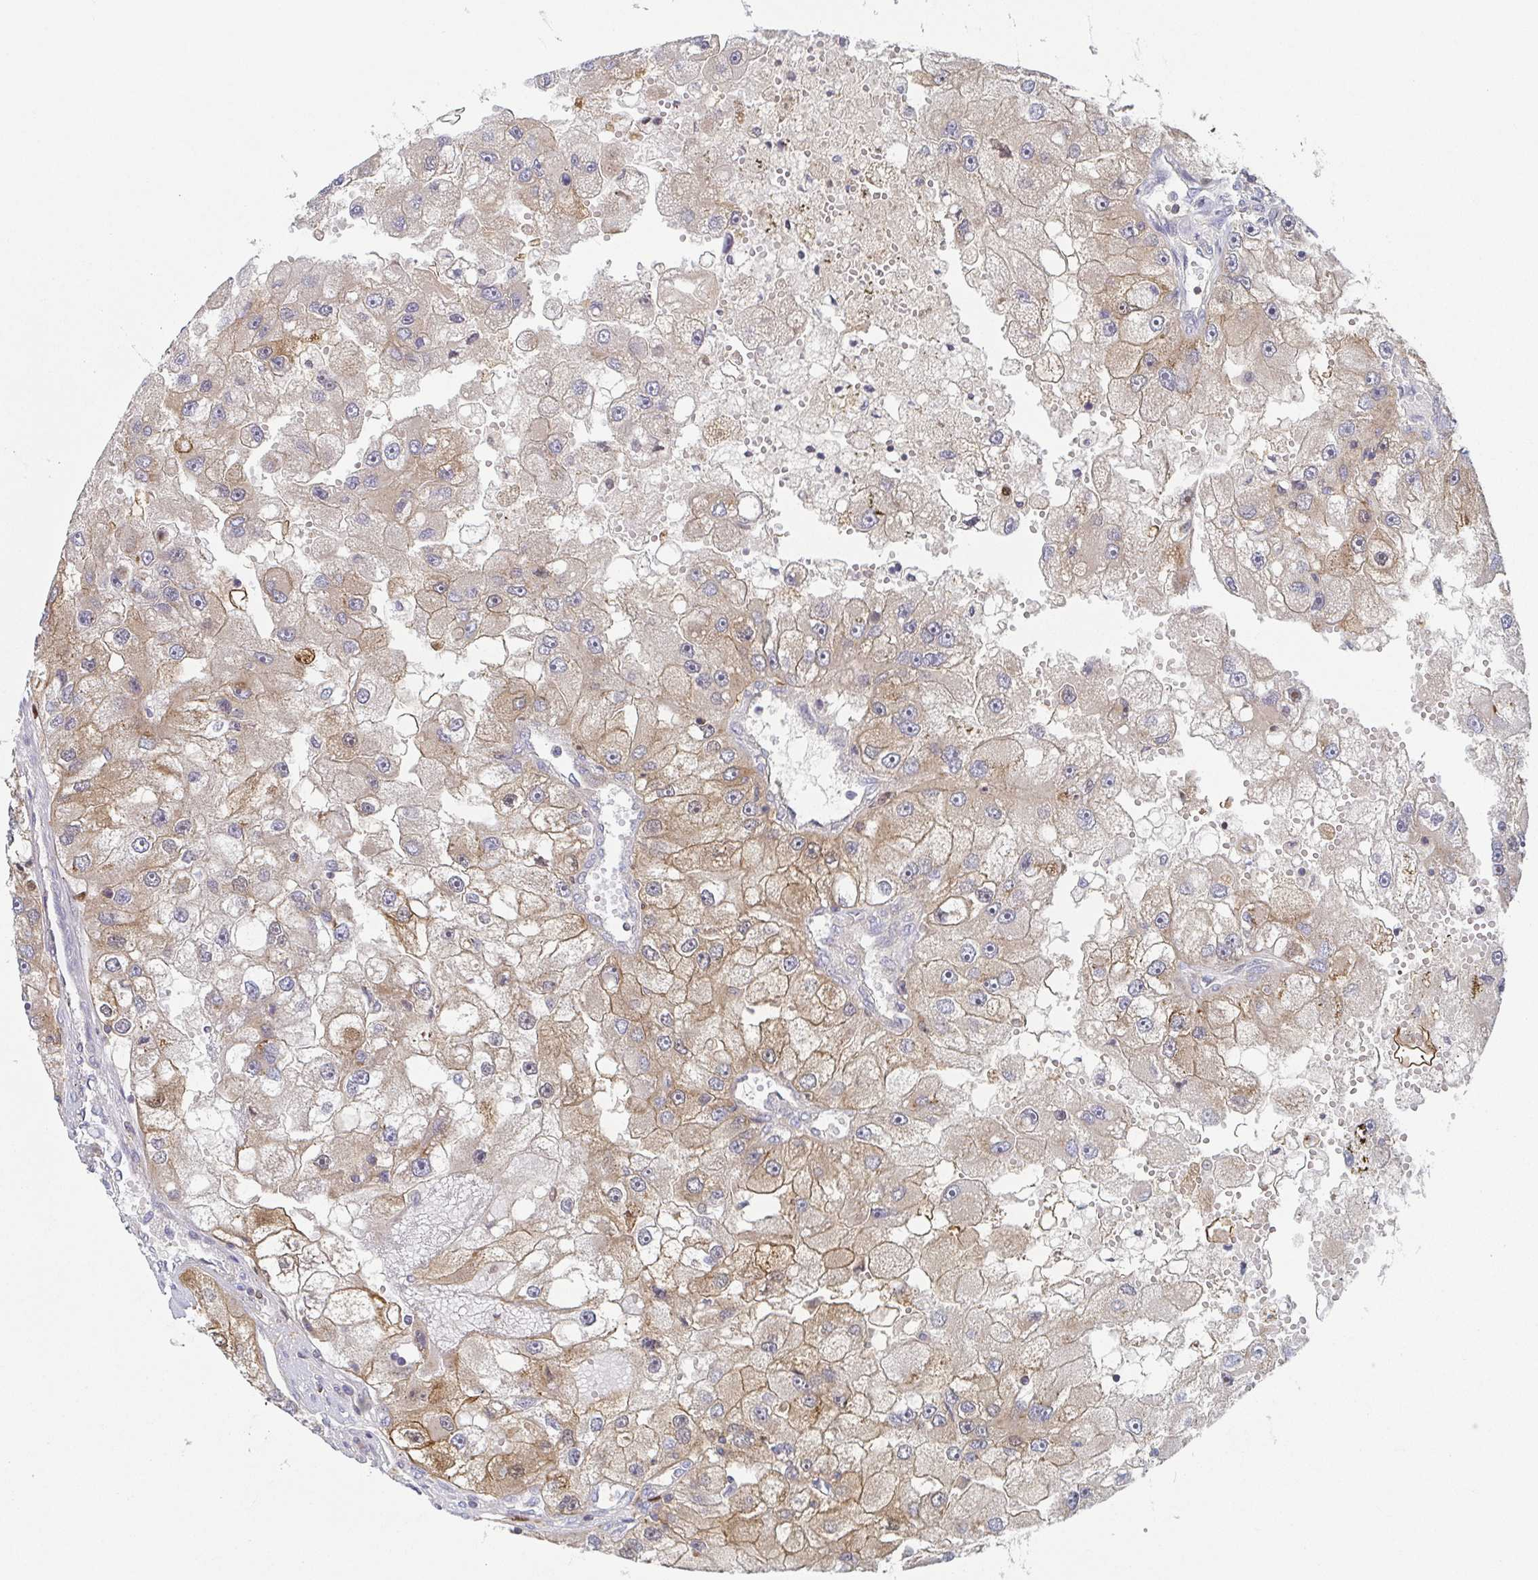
{"staining": {"intensity": "weak", "quantity": "25%-75%", "location": "cytoplasmic/membranous"}, "tissue": "renal cancer", "cell_type": "Tumor cells", "image_type": "cancer", "snomed": [{"axis": "morphology", "description": "Adenocarcinoma, NOS"}, {"axis": "topography", "description": "Kidney"}], "caption": "Immunohistochemistry (IHC) image of neoplastic tissue: human renal cancer (adenocarcinoma) stained using immunohistochemistry demonstrates low levels of weak protein expression localized specifically in the cytoplasmic/membranous of tumor cells, appearing as a cytoplasmic/membranous brown color.", "gene": "TUFT1", "patient": {"sex": "male", "age": 63}}